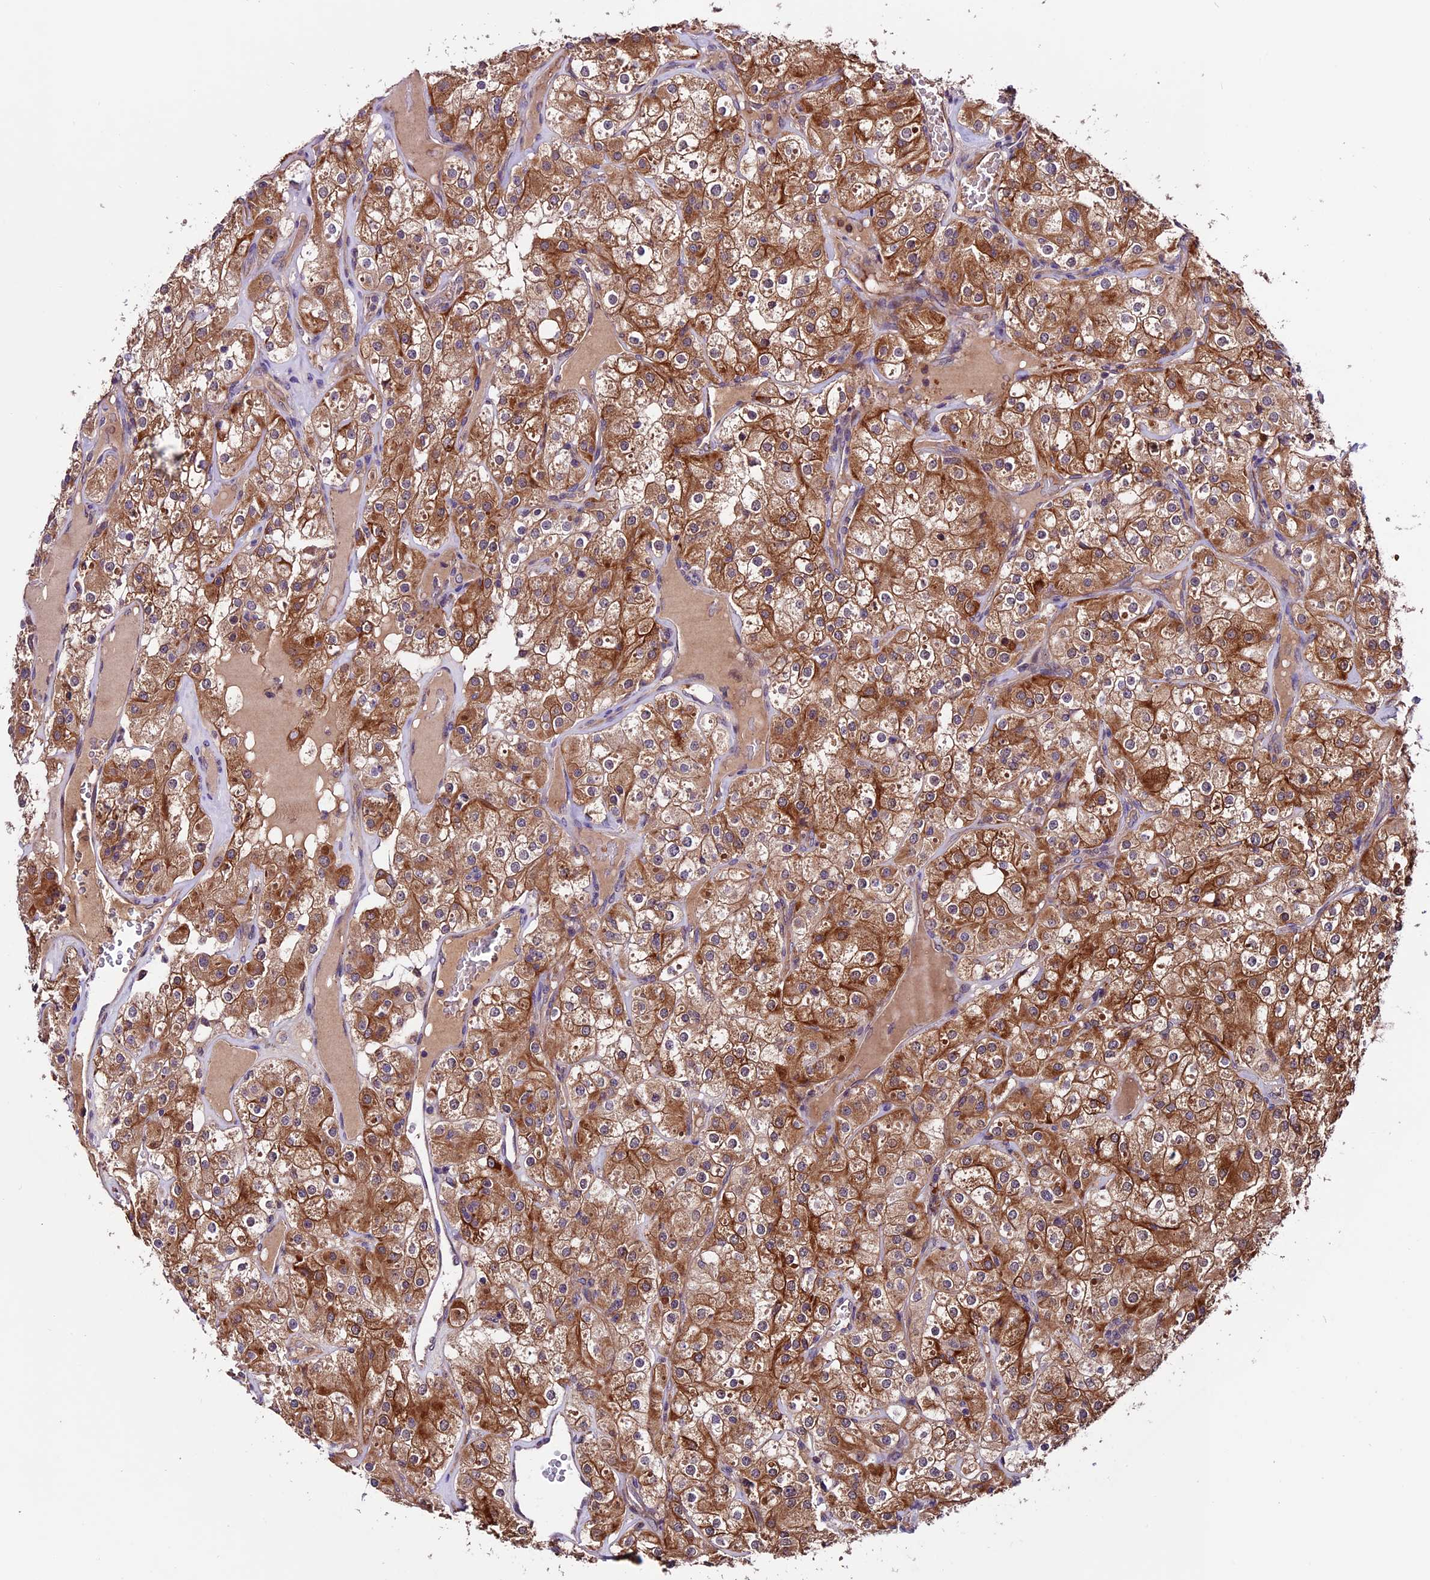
{"staining": {"intensity": "strong", "quantity": ">75%", "location": "cytoplasmic/membranous"}, "tissue": "renal cancer", "cell_type": "Tumor cells", "image_type": "cancer", "snomed": [{"axis": "morphology", "description": "Adenocarcinoma, NOS"}, {"axis": "topography", "description": "Kidney"}], "caption": "Immunohistochemical staining of renal cancer reveals high levels of strong cytoplasmic/membranous protein expression in about >75% of tumor cells. (DAB IHC with brightfield microscopy, high magnification).", "gene": "RINL", "patient": {"sex": "male", "age": 77}}